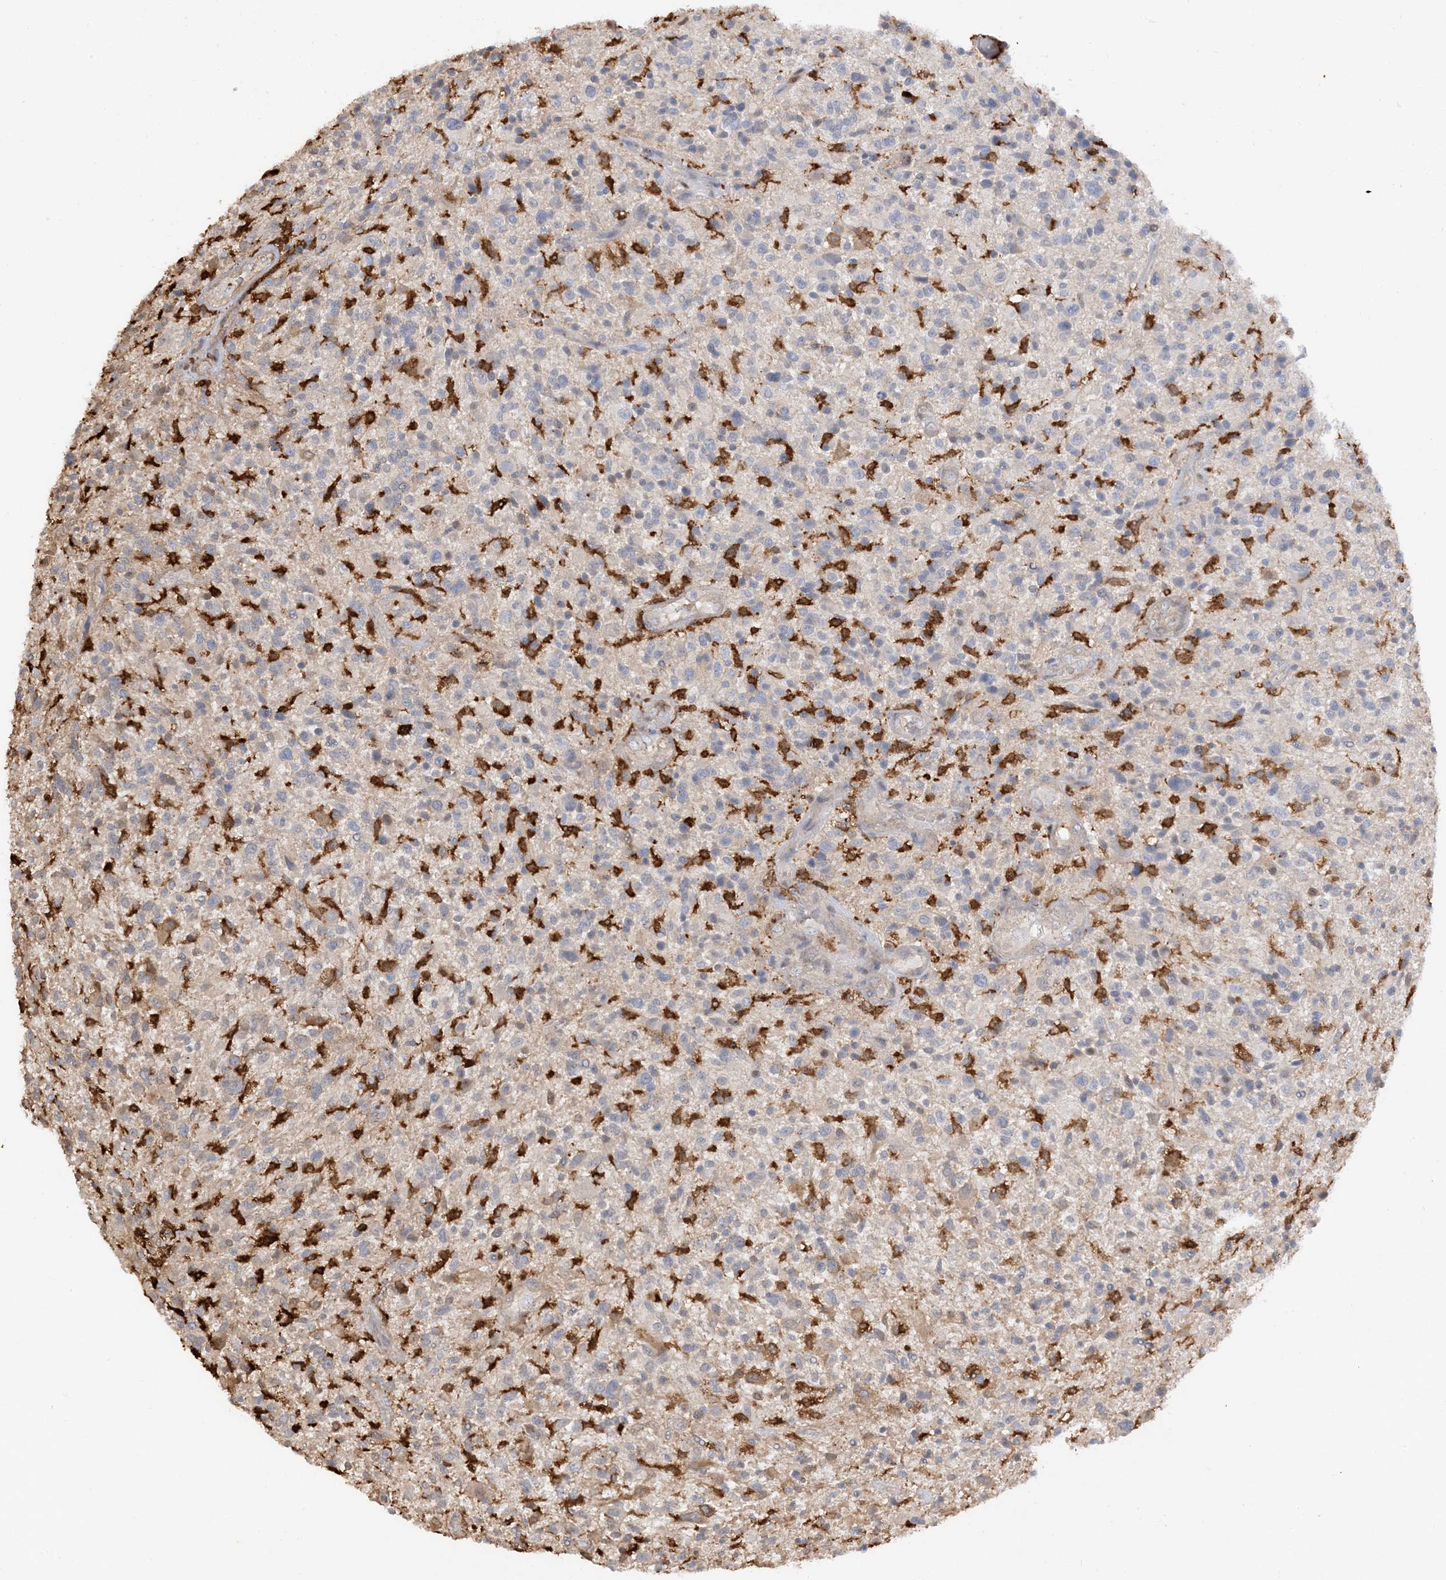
{"staining": {"intensity": "negative", "quantity": "none", "location": "none"}, "tissue": "glioma", "cell_type": "Tumor cells", "image_type": "cancer", "snomed": [{"axis": "morphology", "description": "Glioma, malignant, High grade"}, {"axis": "topography", "description": "Brain"}], "caption": "There is no significant staining in tumor cells of malignant glioma (high-grade).", "gene": "PHACTR2", "patient": {"sex": "male", "age": 47}}